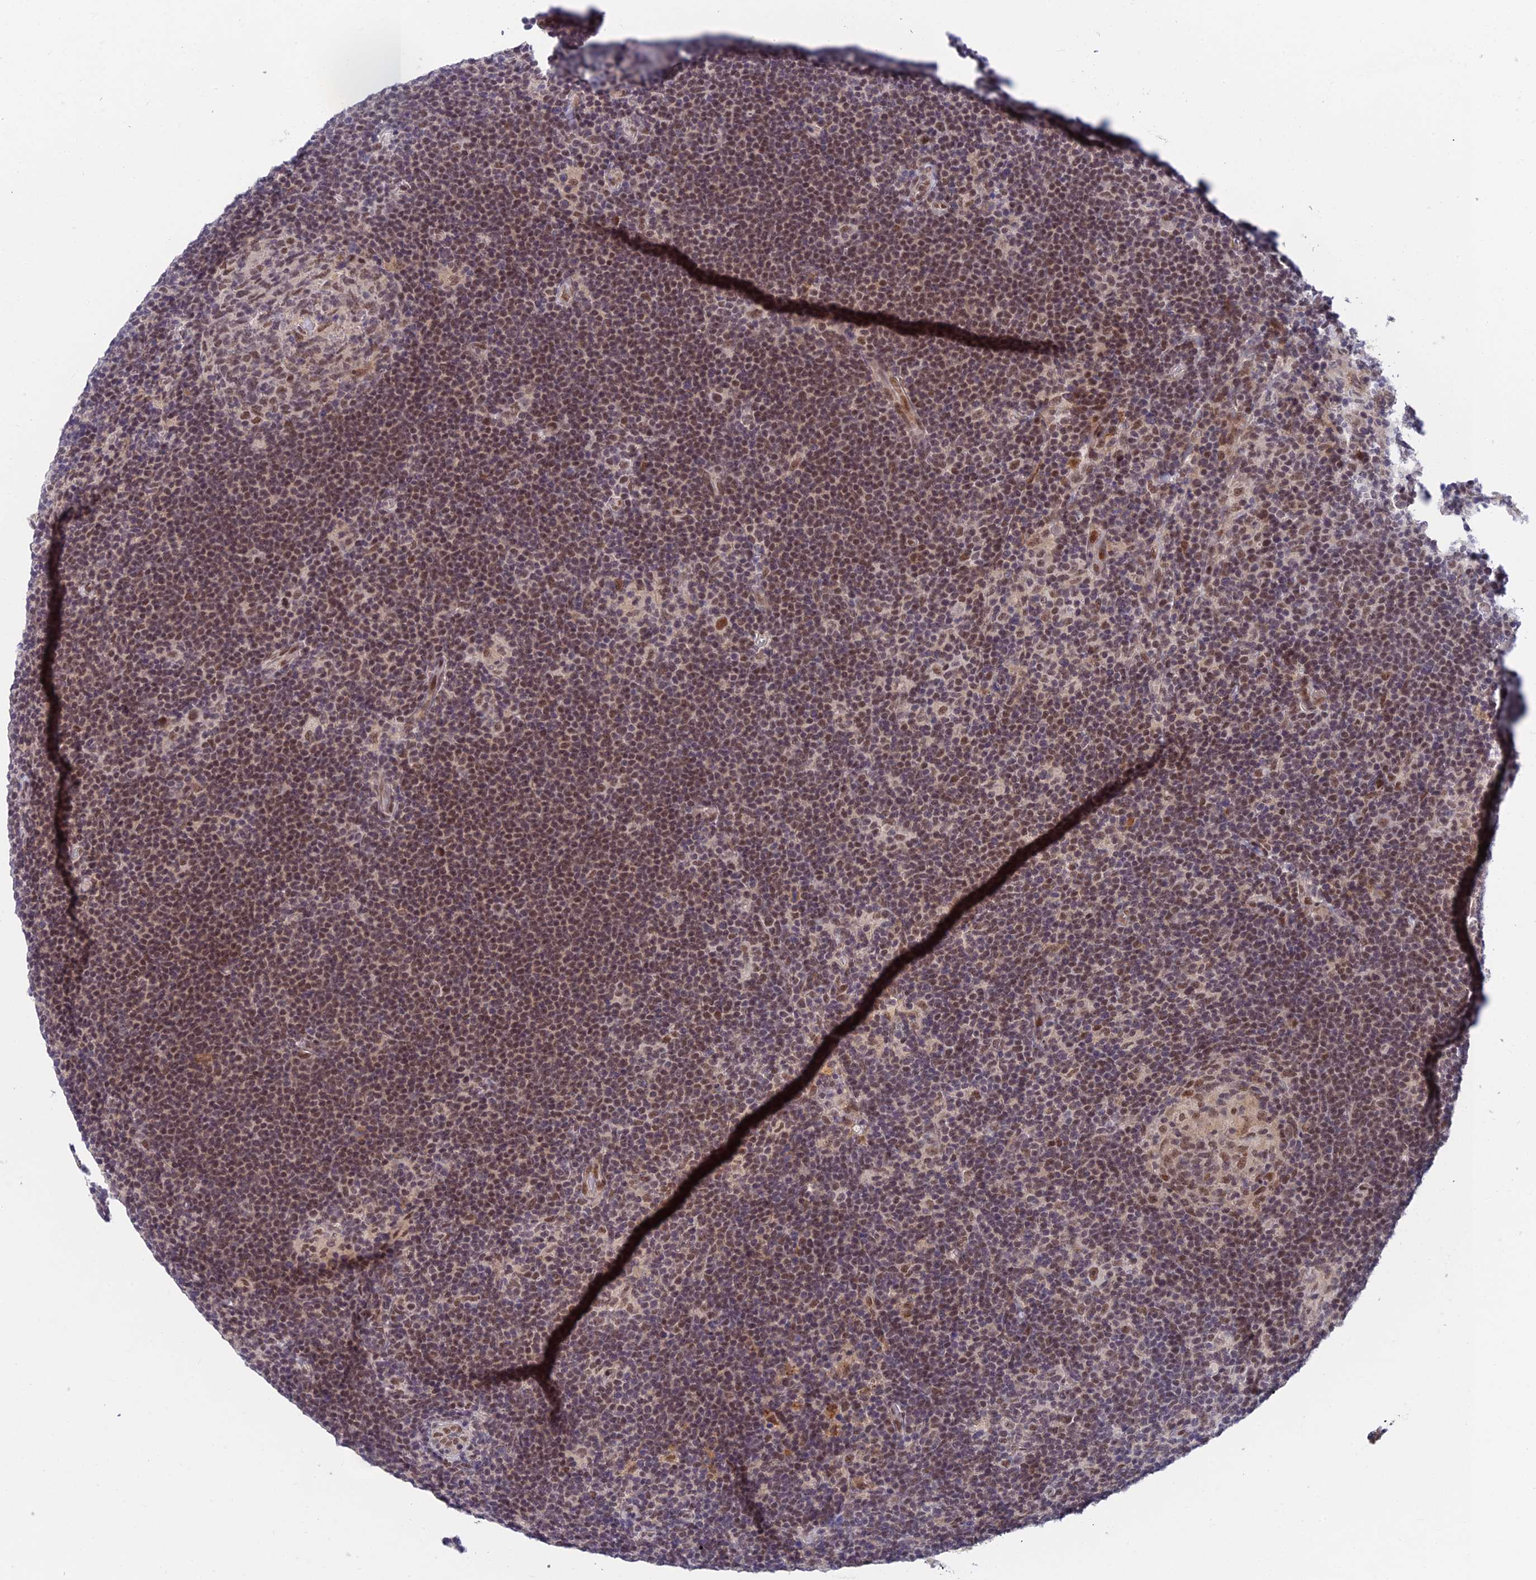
{"staining": {"intensity": "moderate", "quantity": ">75%", "location": "nuclear"}, "tissue": "lymphoma", "cell_type": "Tumor cells", "image_type": "cancer", "snomed": [{"axis": "morphology", "description": "Hodgkin's disease, NOS"}, {"axis": "topography", "description": "Lymph node"}], "caption": "Lymphoma tissue demonstrates moderate nuclear expression in approximately >75% of tumor cells, visualized by immunohistochemistry.", "gene": "NSMCE1", "patient": {"sex": "female", "age": 57}}